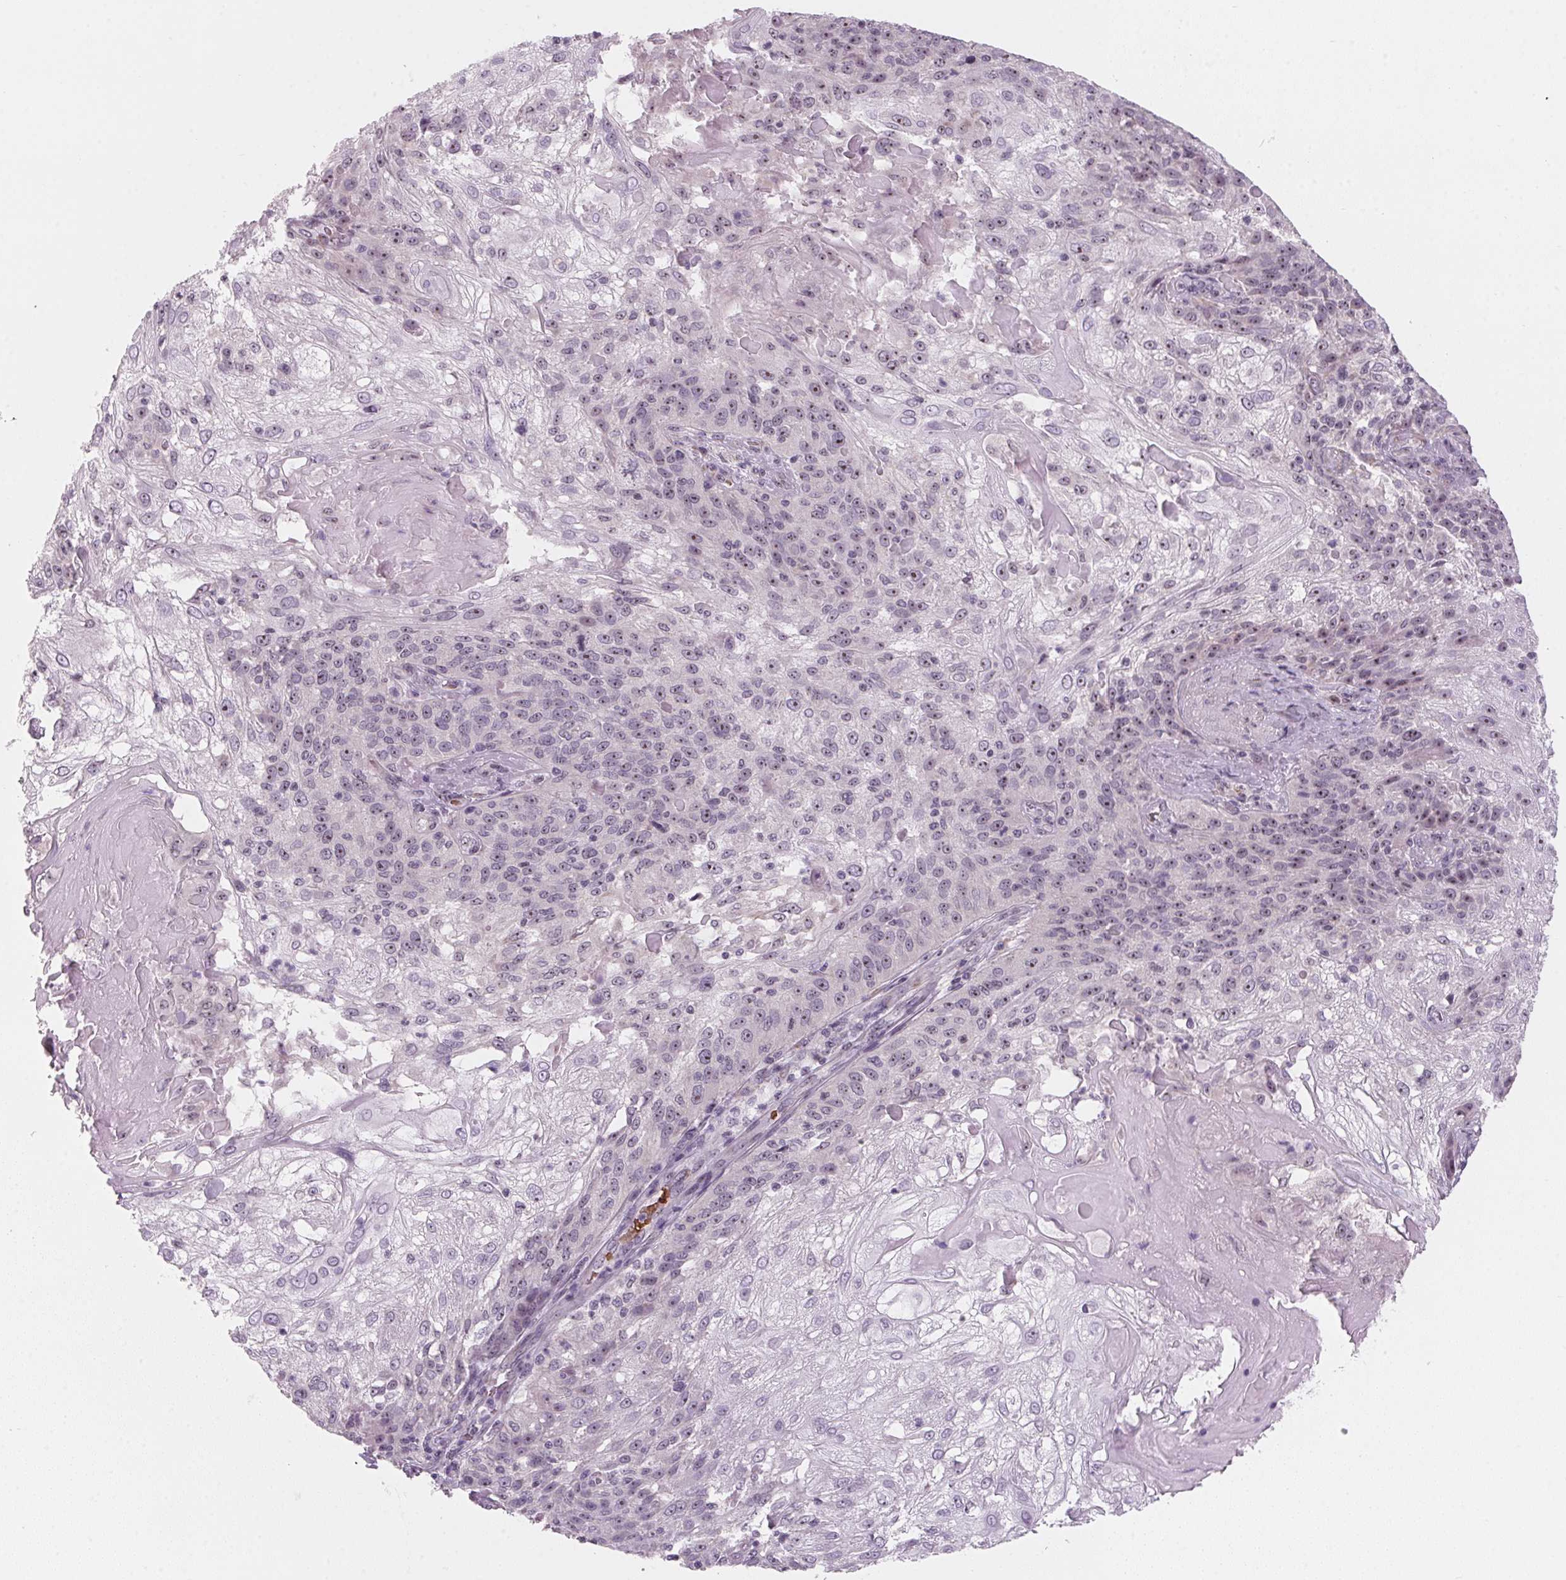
{"staining": {"intensity": "moderate", "quantity": "25%-75%", "location": "nuclear"}, "tissue": "skin cancer", "cell_type": "Tumor cells", "image_type": "cancer", "snomed": [{"axis": "morphology", "description": "Normal tissue, NOS"}, {"axis": "morphology", "description": "Squamous cell carcinoma, NOS"}, {"axis": "topography", "description": "Skin"}], "caption": "Immunohistochemical staining of human skin cancer displays medium levels of moderate nuclear positivity in approximately 25%-75% of tumor cells.", "gene": "DNTTIP2", "patient": {"sex": "female", "age": 83}}